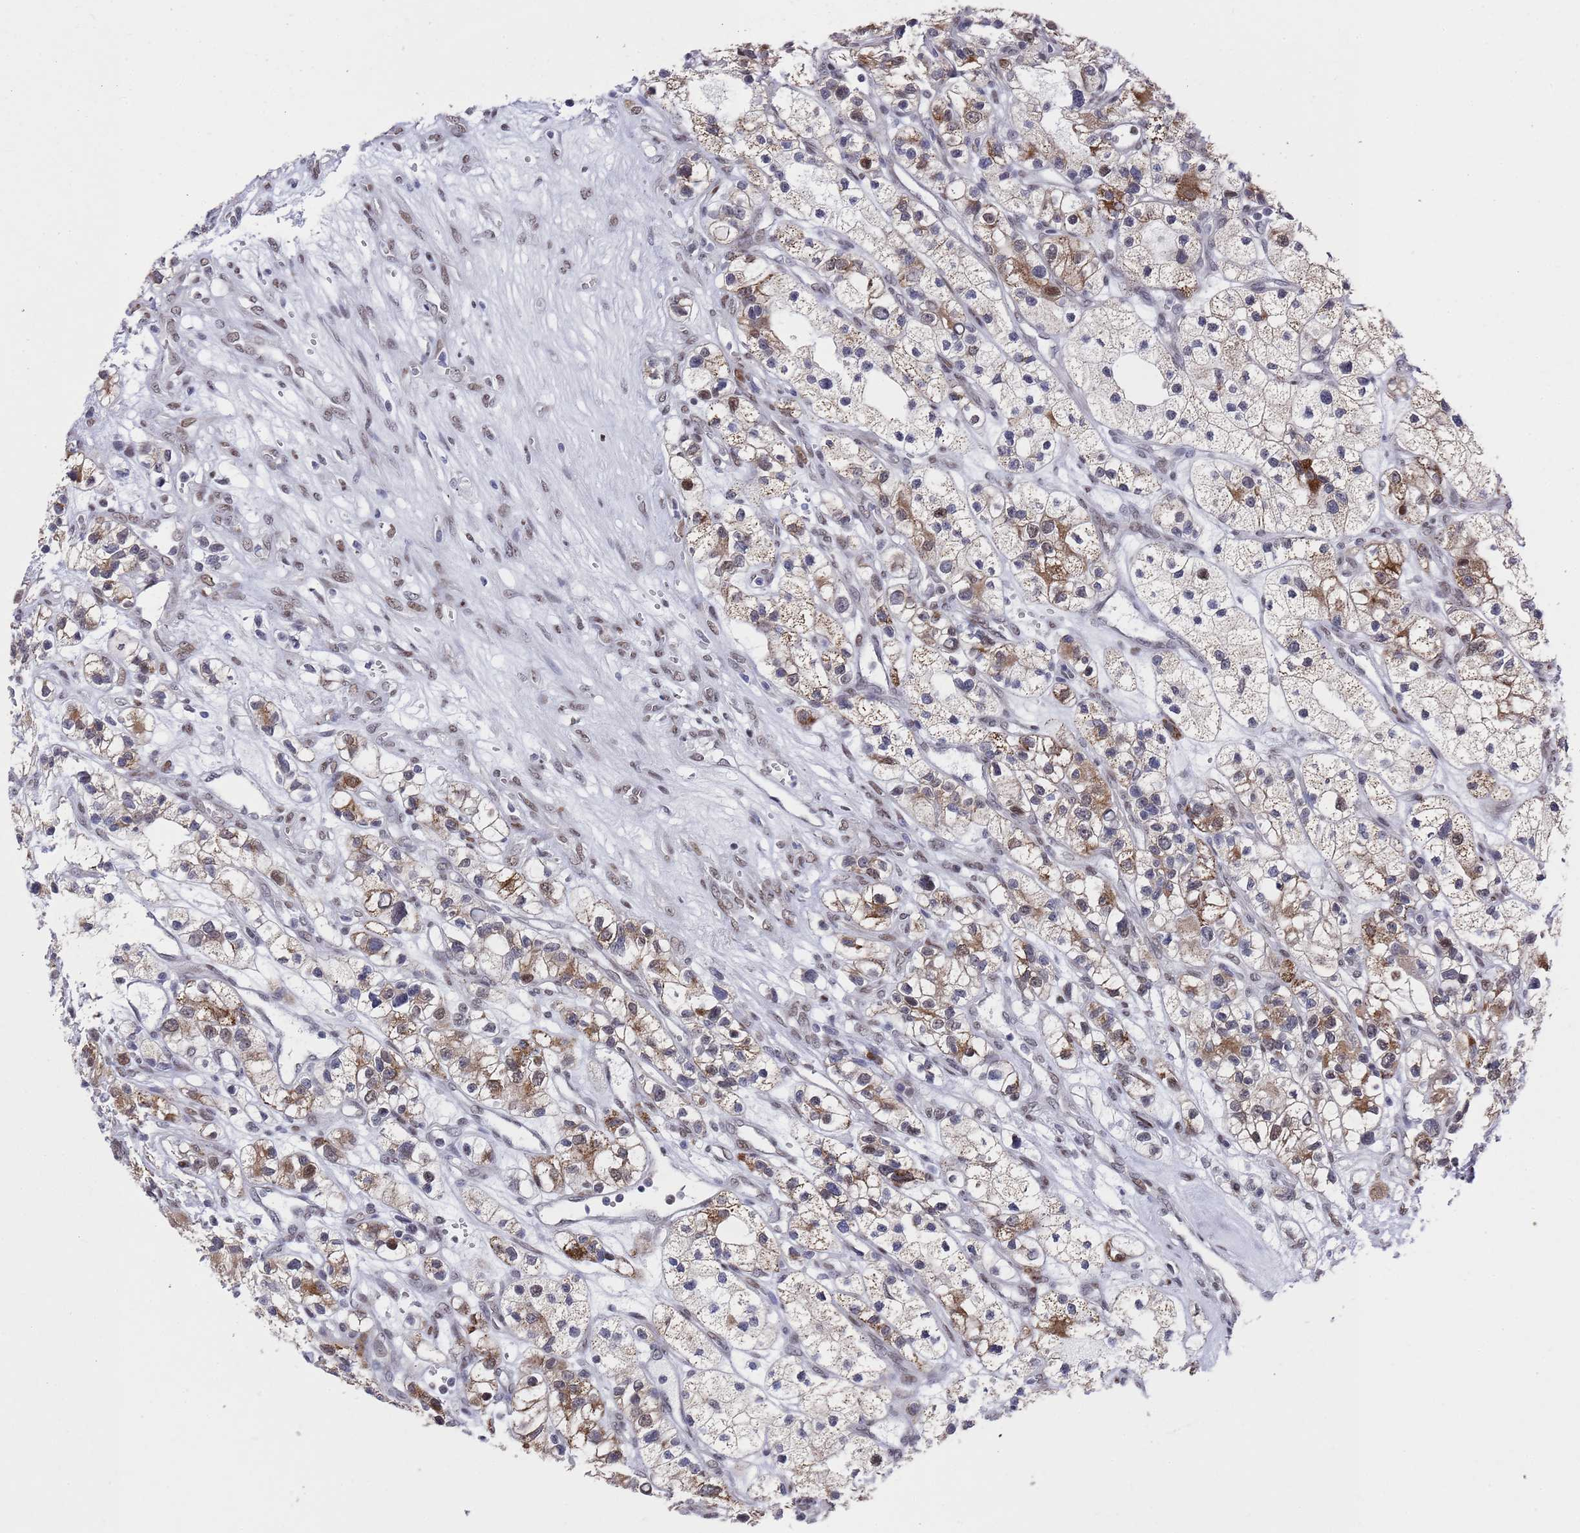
{"staining": {"intensity": "moderate", "quantity": "25%-75%", "location": "cytoplasmic/membranous,nuclear"}, "tissue": "renal cancer", "cell_type": "Tumor cells", "image_type": "cancer", "snomed": [{"axis": "morphology", "description": "Adenocarcinoma, NOS"}, {"axis": "topography", "description": "Kidney"}], "caption": "Moderate cytoplasmic/membranous and nuclear staining for a protein is seen in about 25%-75% of tumor cells of renal cancer using immunohistochemistry (IHC).", "gene": "COPS6", "patient": {"sex": "female", "age": 57}}